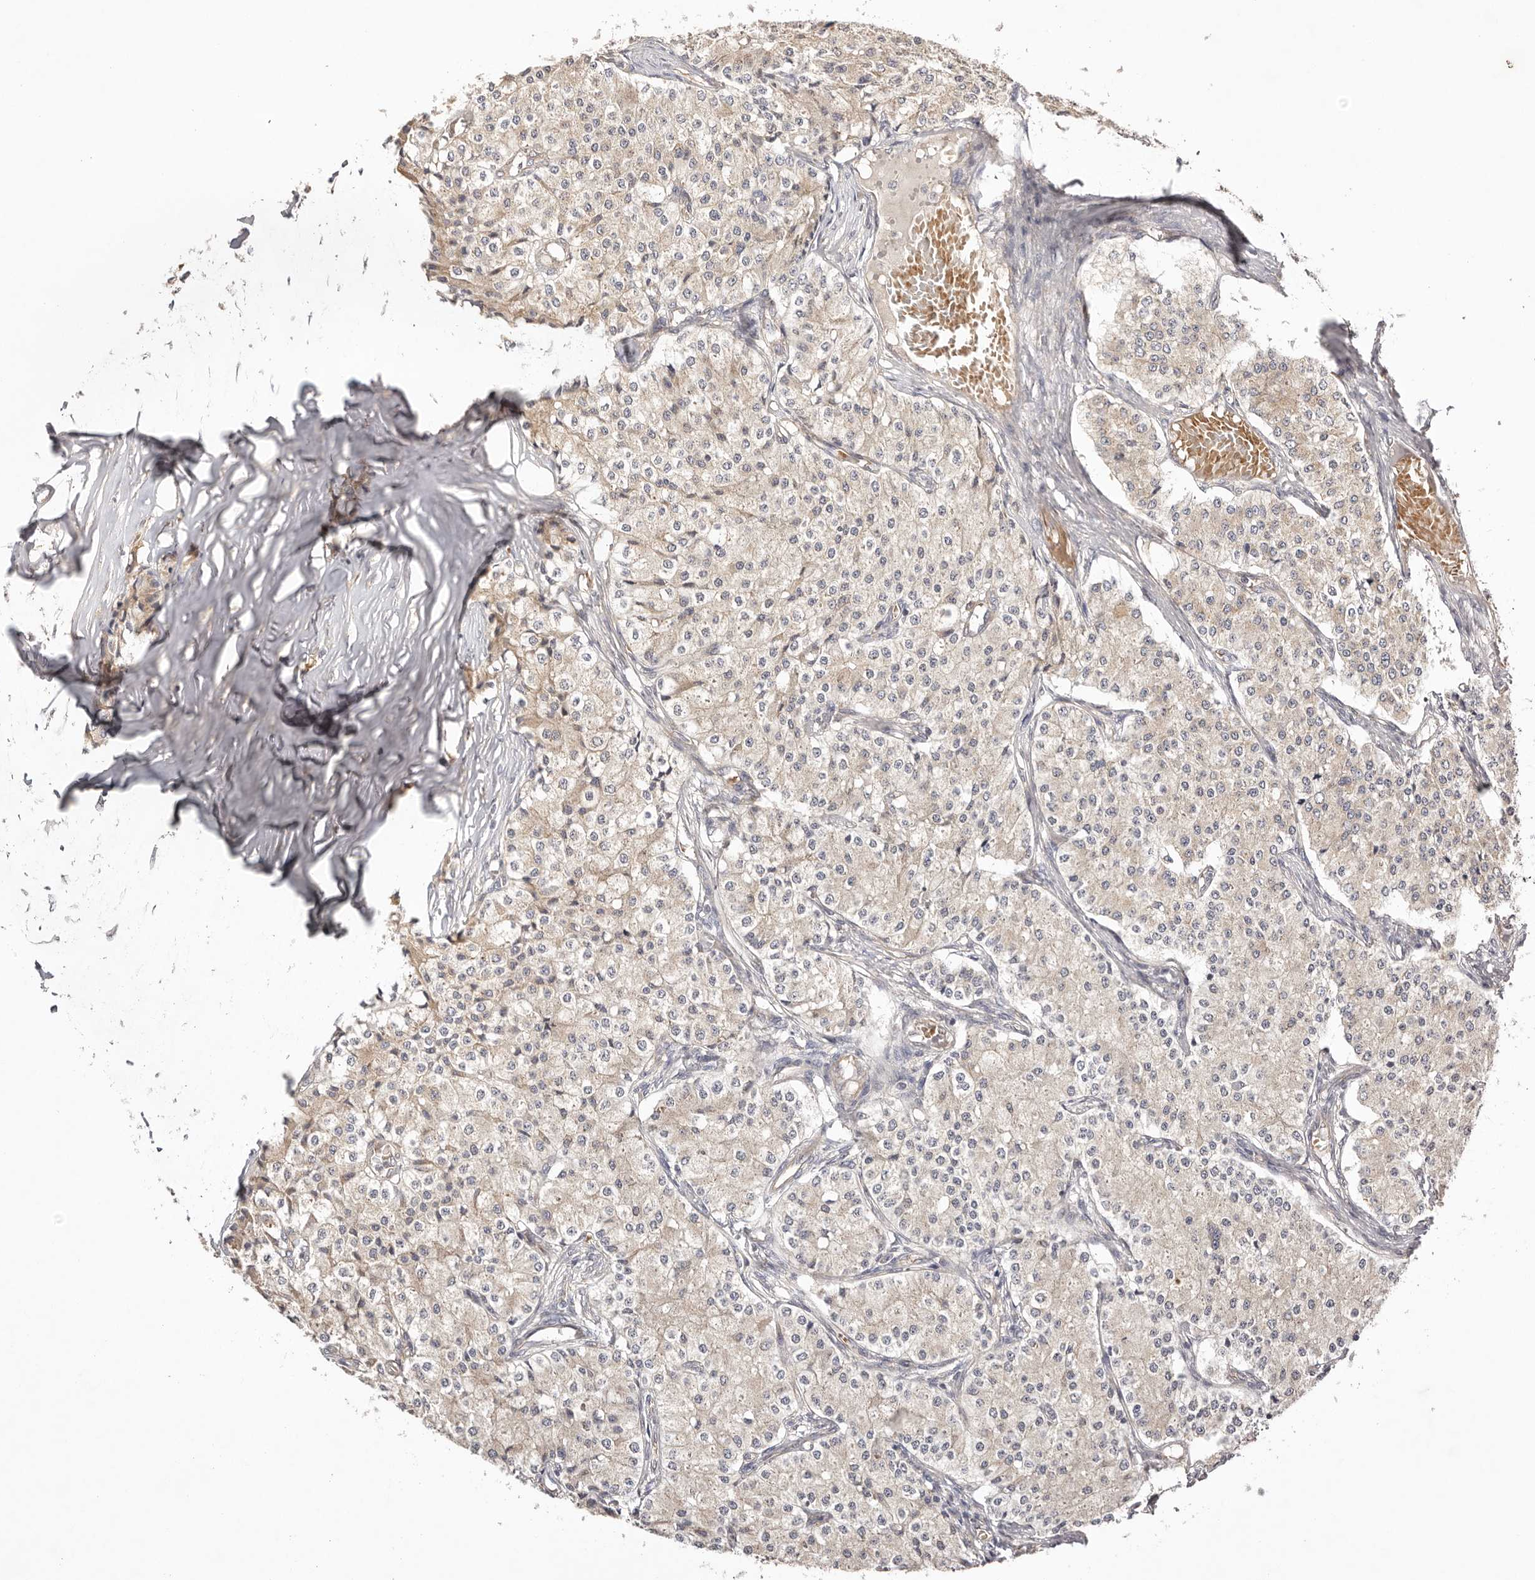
{"staining": {"intensity": "negative", "quantity": "none", "location": "none"}, "tissue": "carcinoid", "cell_type": "Tumor cells", "image_type": "cancer", "snomed": [{"axis": "morphology", "description": "Carcinoid, malignant, NOS"}, {"axis": "topography", "description": "Colon"}], "caption": "Photomicrograph shows no significant protein positivity in tumor cells of carcinoid.", "gene": "UBR2", "patient": {"sex": "female", "age": 52}}